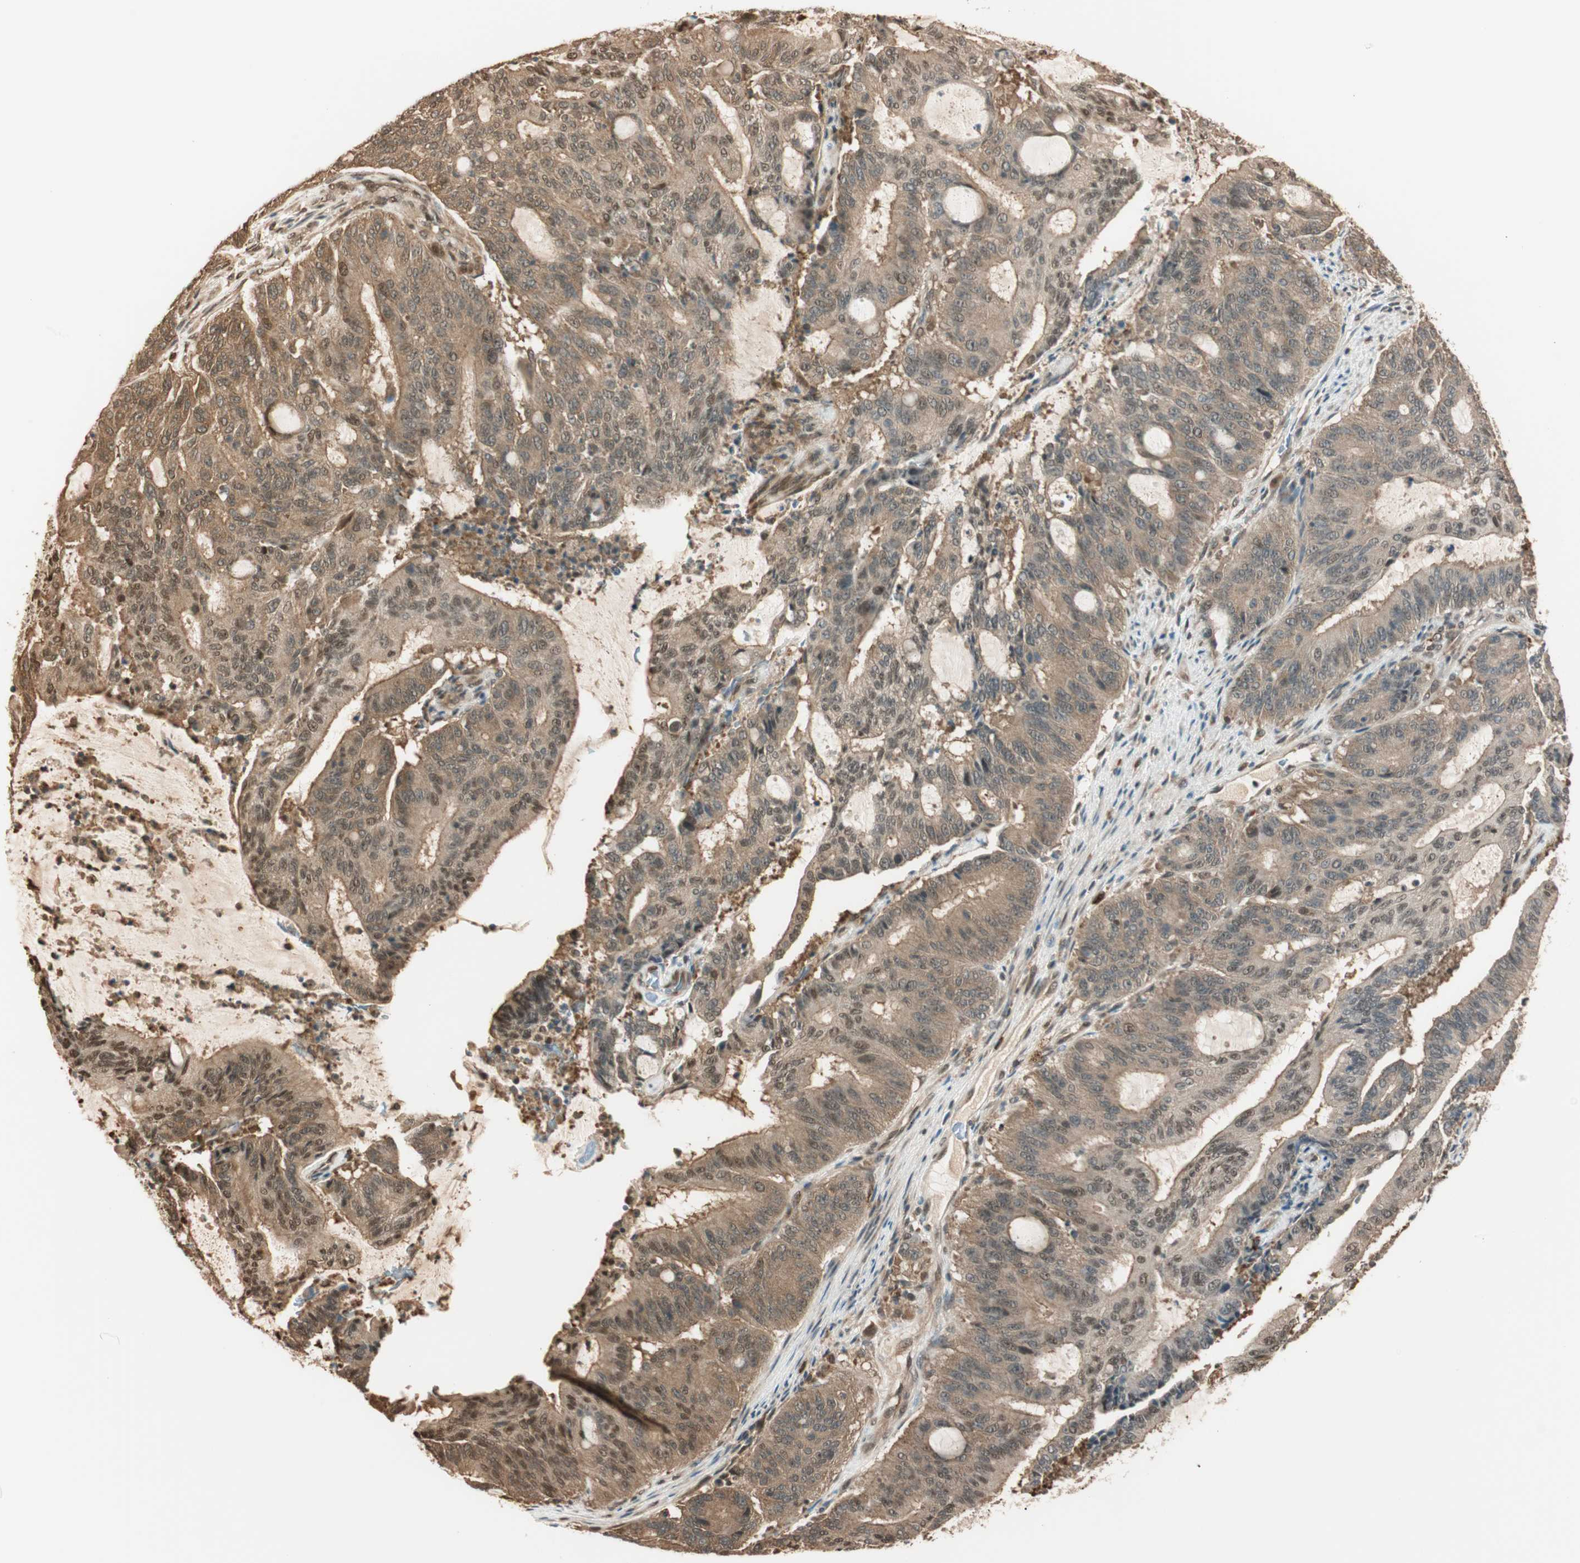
{"staining": {"intensity": "moderate", "quantity": ">75%", "location": "cytoplasmic/membranous,nuclear"}, "tissue": "liver cancer", "cell_type": "Tumor cells", "image_type": "cancer", "snomed": [{"axis": "morphology", "description": "Cholangiocarcinoma"}, {"axis": "topography", "description": "Liver"}], "caption": "This image displays immunohistochemistry staining of liver cancer (cholangiocarcinoma), with medium moderate cytoplasmic/membranous and nuclear staining in approximately >75% of tumor cells.", "gene": "ZNF443", "patient": {"sex": "female", "age": 73}}